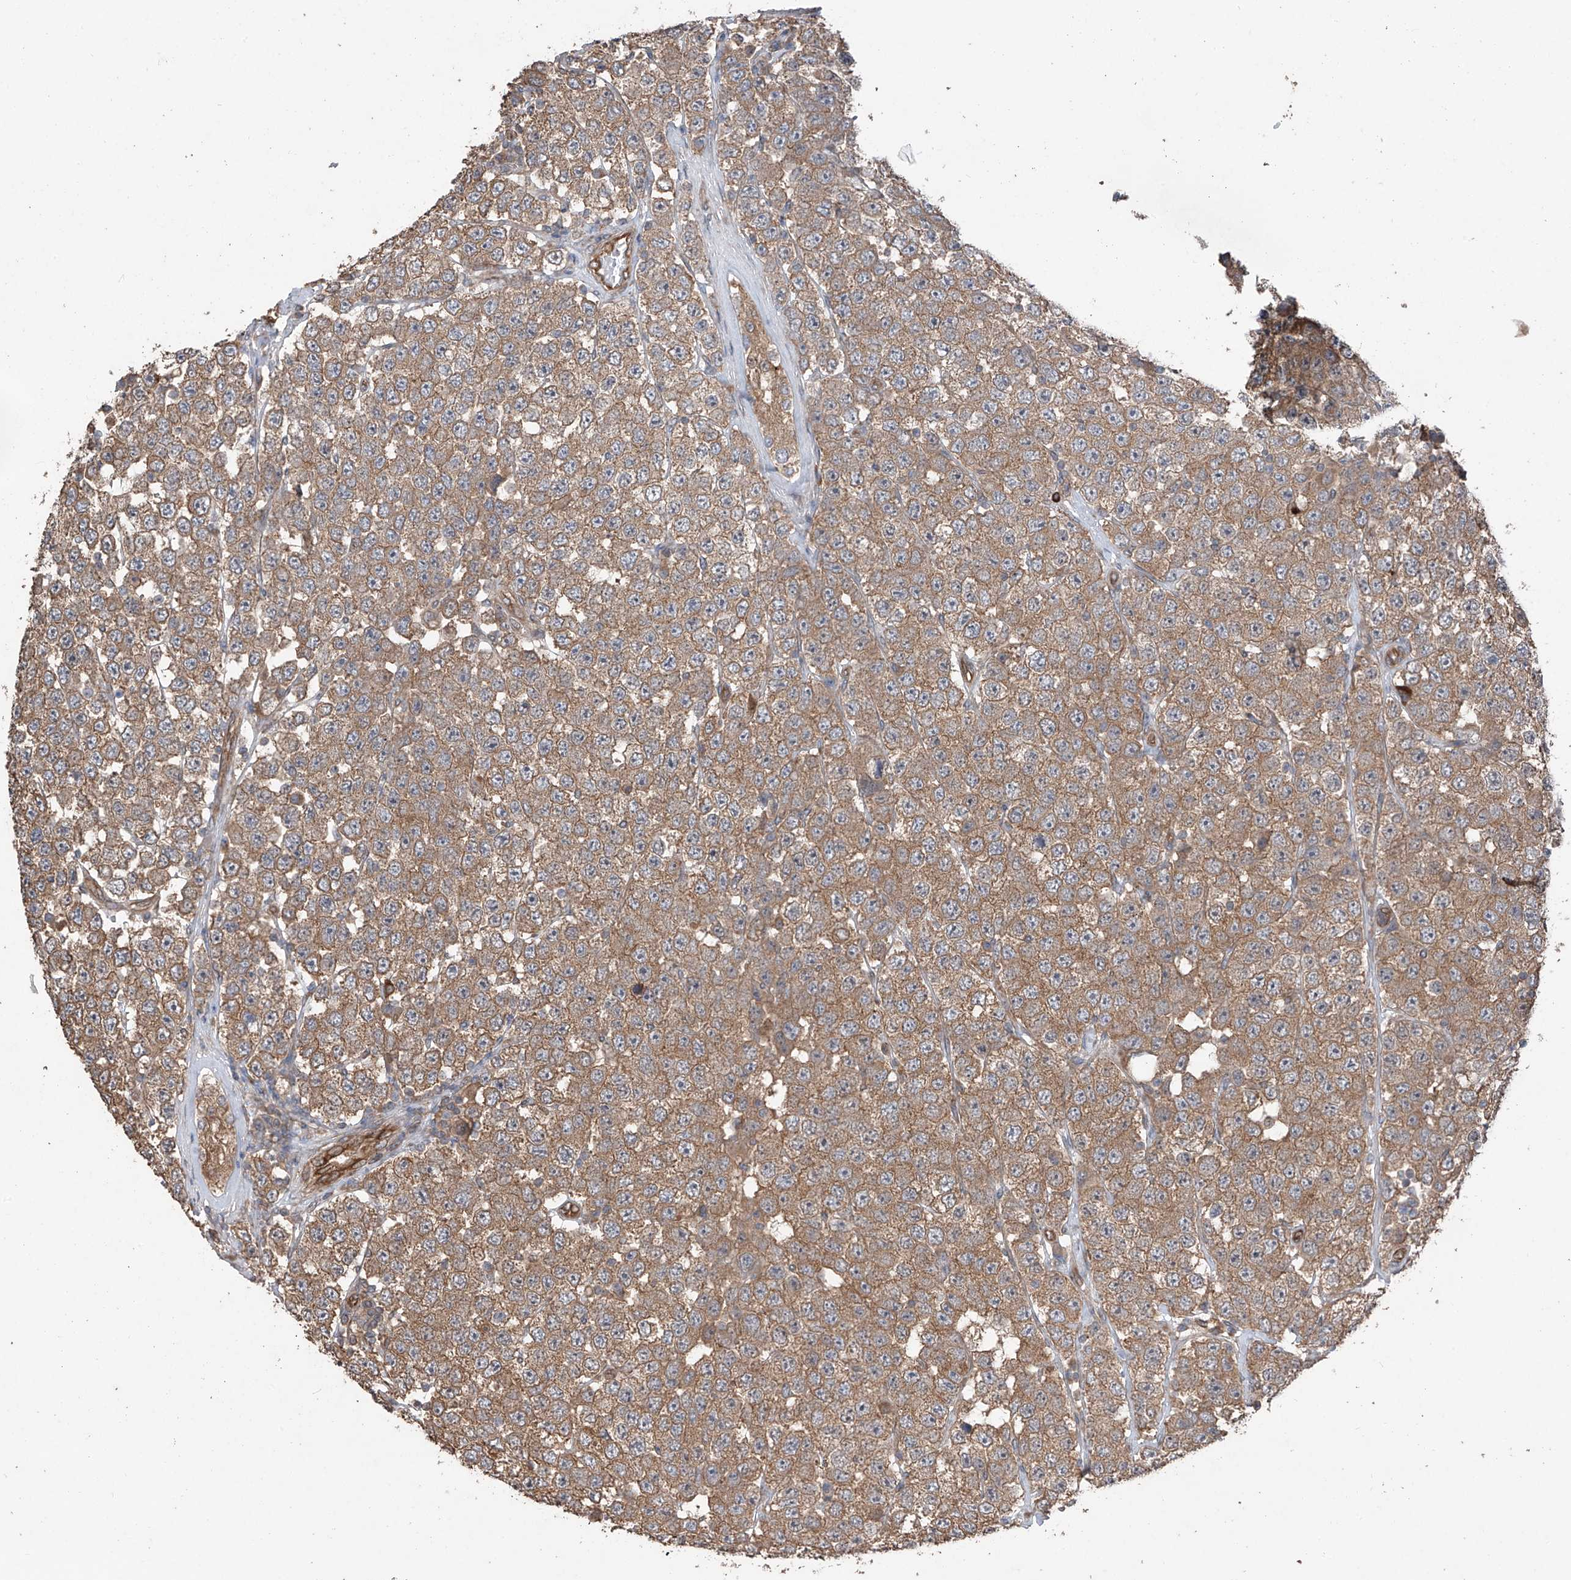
{"staining": {"intensity": "moderate", "quantity": ">75%", "location": "cytoplasmic/membranous"}, "tissue": "testis cancer", "cell_type": "Tumor cells", "image_type": "cancer", "snomed": [{"axis": "morphology", "description": "Seminoma, NOS"}, {"axis": "topography", "description": "Testis"}], "caption": "The micrograph demonstrates a brown stain indicating the presence of a protein in the cytoplasmic/membranous of tumor cells in seminoma (testis).", "gene": "AGBL5", "patient": {"sex": "male", "age": 28}}